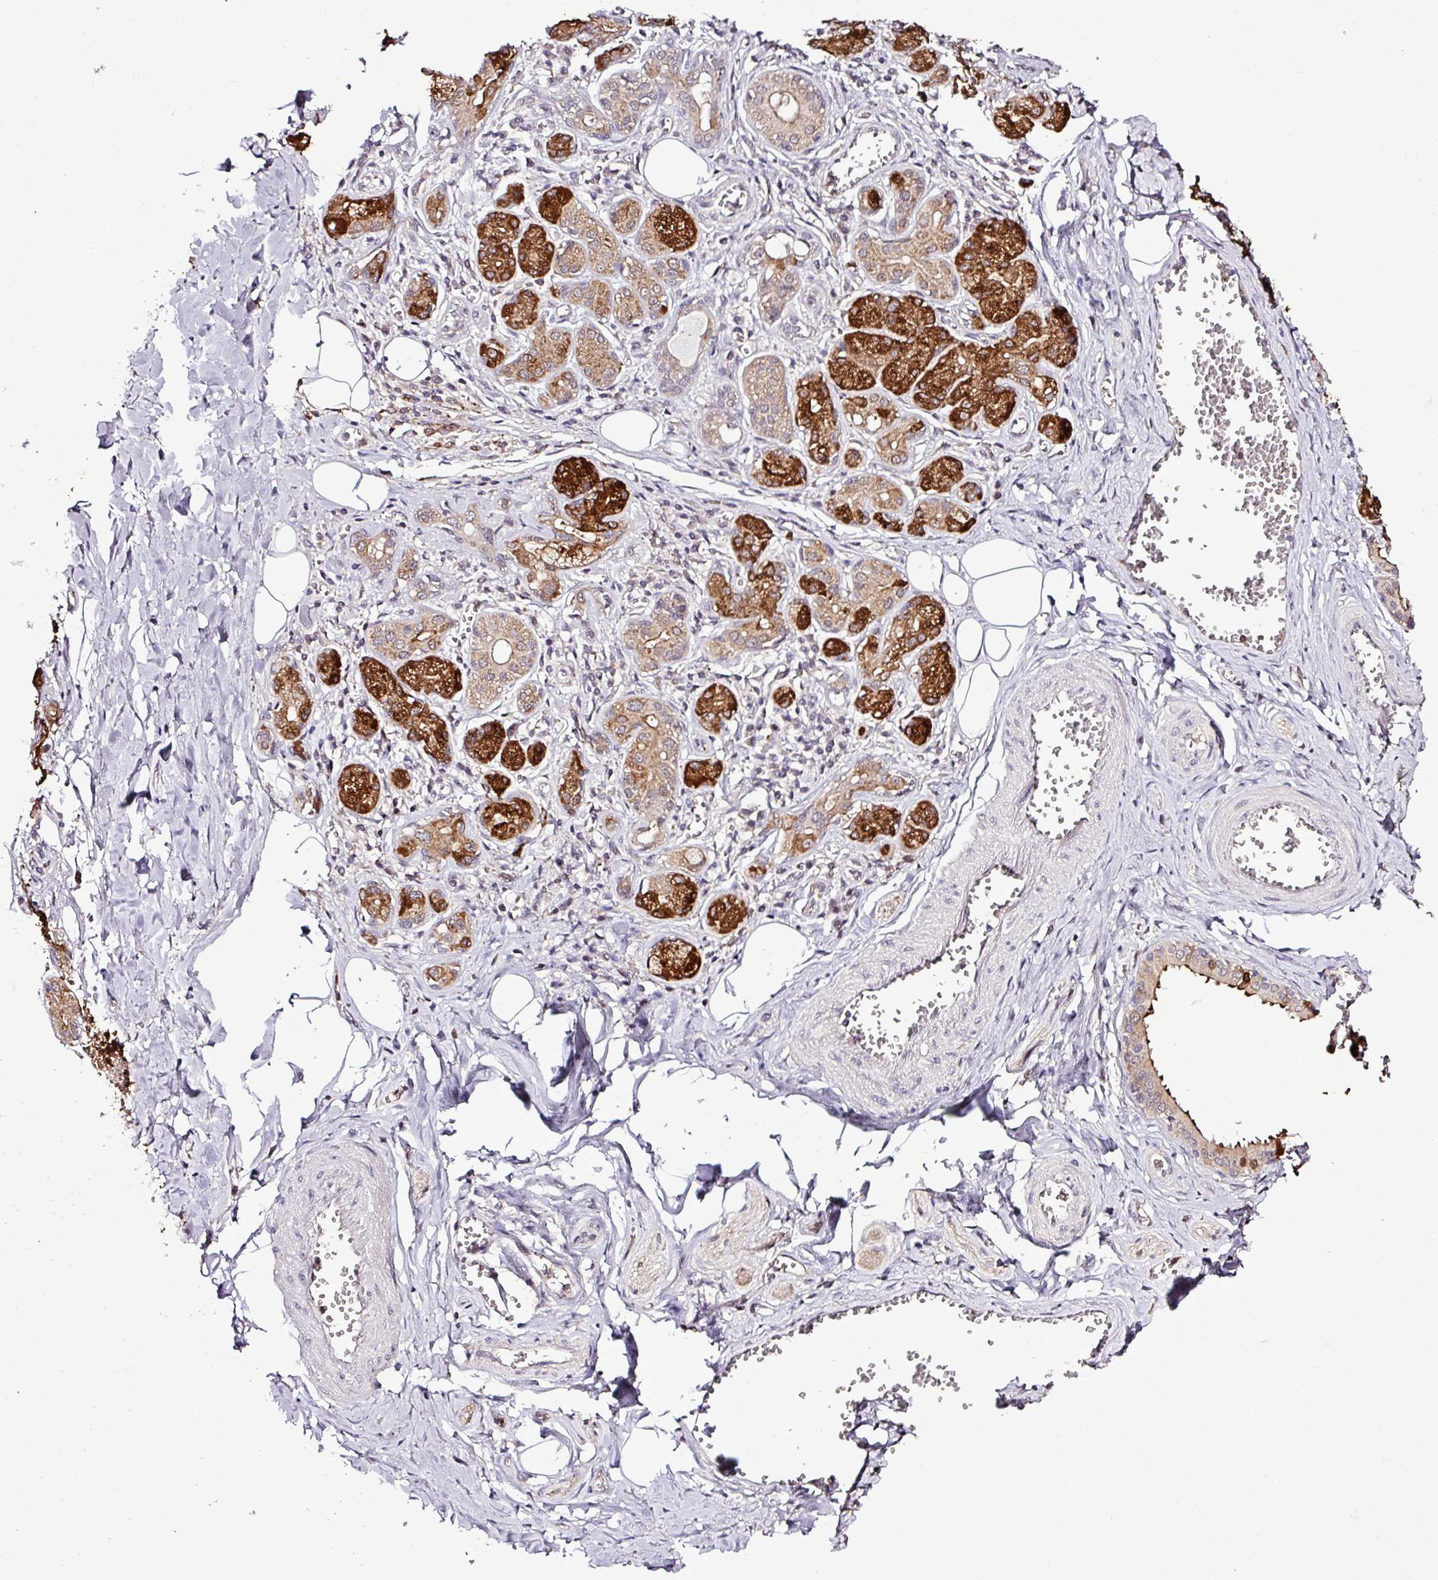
{"staining": {"intensity": "strong", "quantity": ">75%", "location": "cytoplasmic/membranous,nuclear"}, "tissue": "salivary gland", "cell_type": "Glandular cells", "image_type": "normal", "snomed": [{"axis": "morphology", "description": "Normal tissue, NOS"}, {"axis": "topography", "description": "Salivary gland"}], "caption": "This is a photomicrograph of immunohistochemistry (IHC) staining of benign salivary gland, which shows strong positivity in the cytoplasmic/membranous,nuclear of glandular cells.", "gene": "SMCO4", "patient": {"sex": "male", "age": 74}}